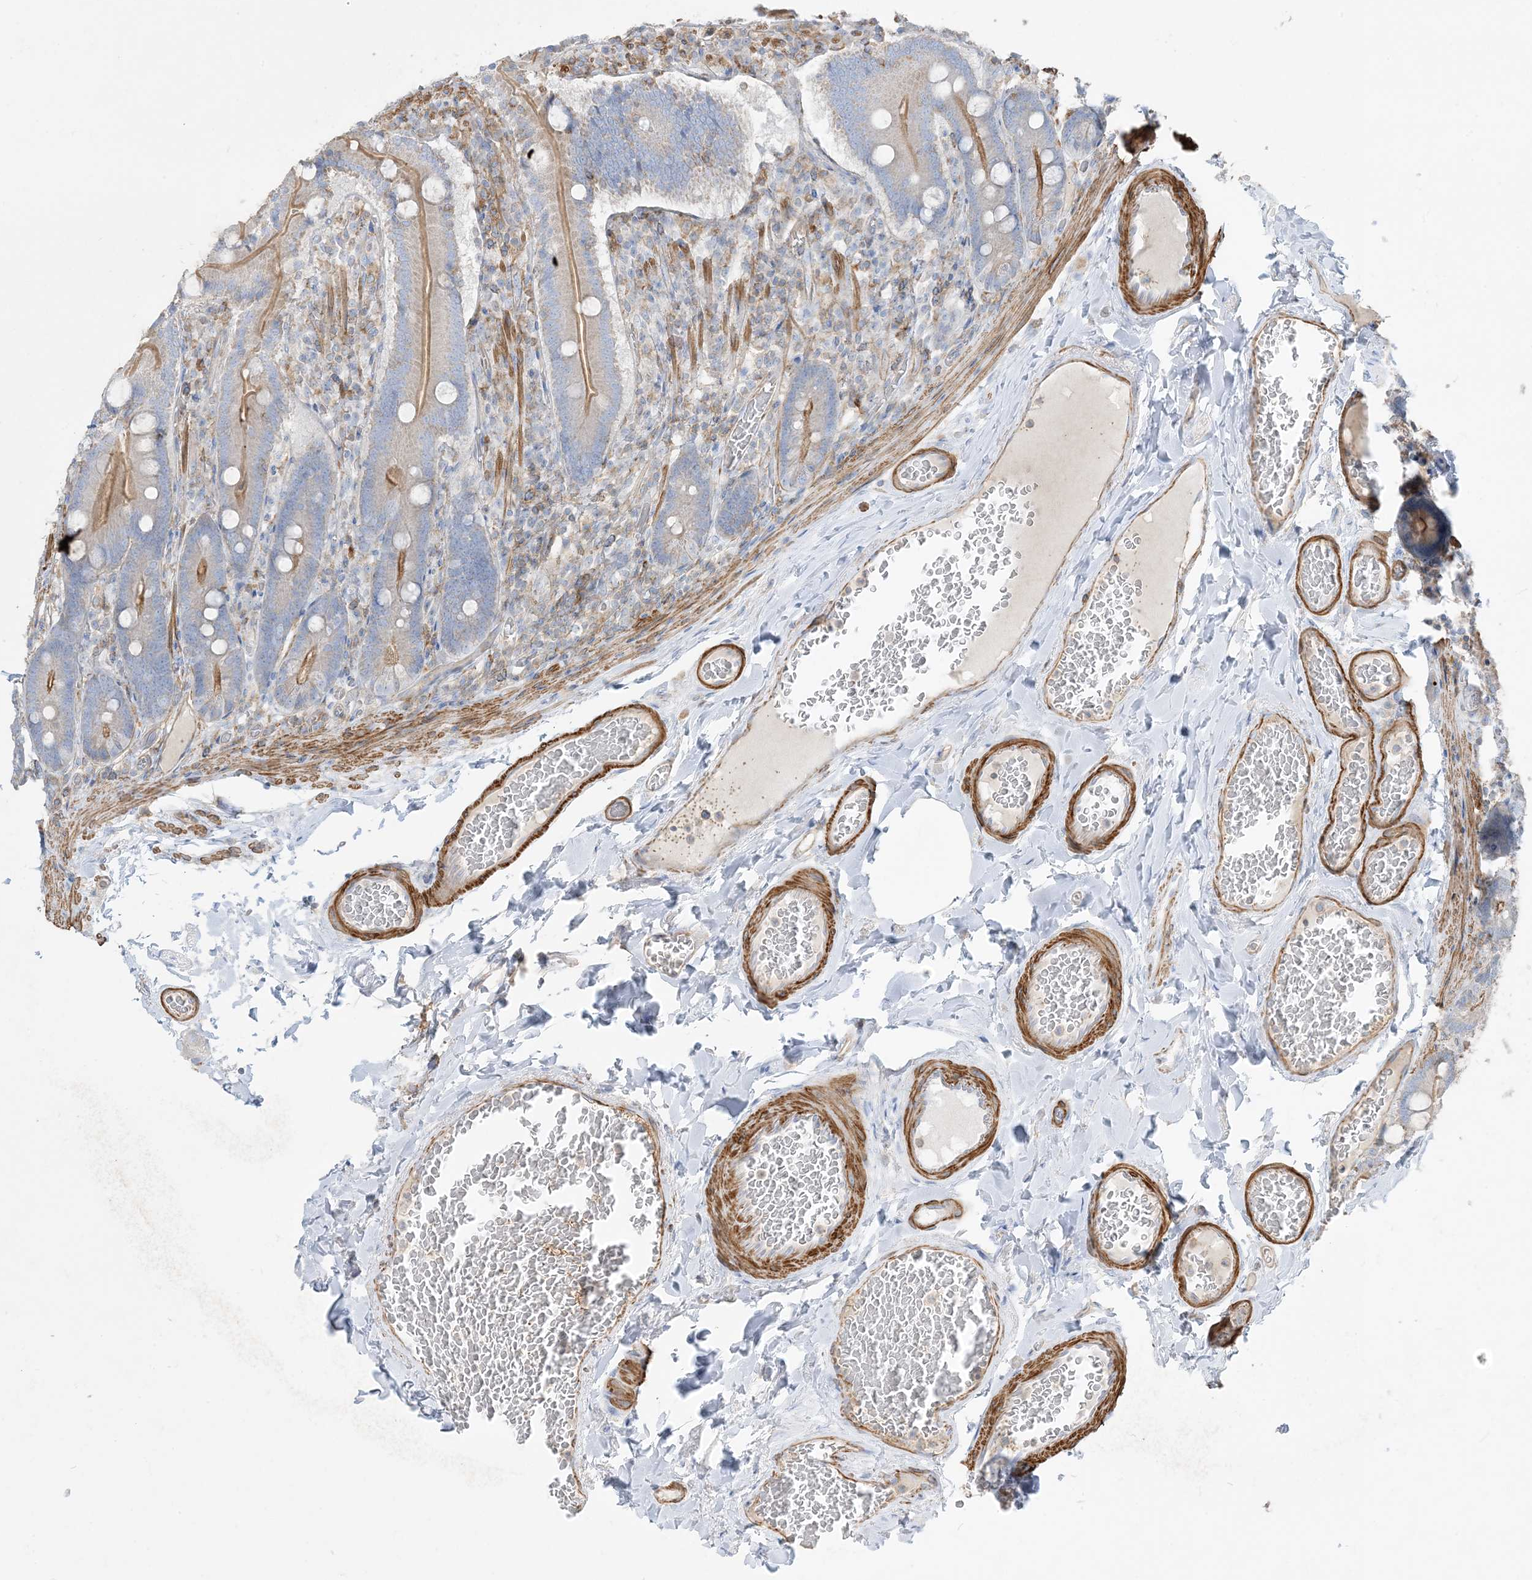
{"staining": {"intensity": "moderate", "quantity": "25%-75%", "location": "cytoplasmic/membranous"}, "tissue": "duodenum", "cell_type": "Glandular cells", "image_type": "normal", "snomed": [{"axis": "morphology", "description": "Normal tissue, NOS"}, {"axis": "topography", "description": "Duodenum"}], "caption": "Protein staining shows moderate cytoplasmic/membranous expression in approximately 25%-75% of glandular cells in normal duodenum. (brown staining indicates protein expression, while blue staining denotes nuclei).", "gene": "GTF3C2", "patient": {"sex": "female", "age": 62}}